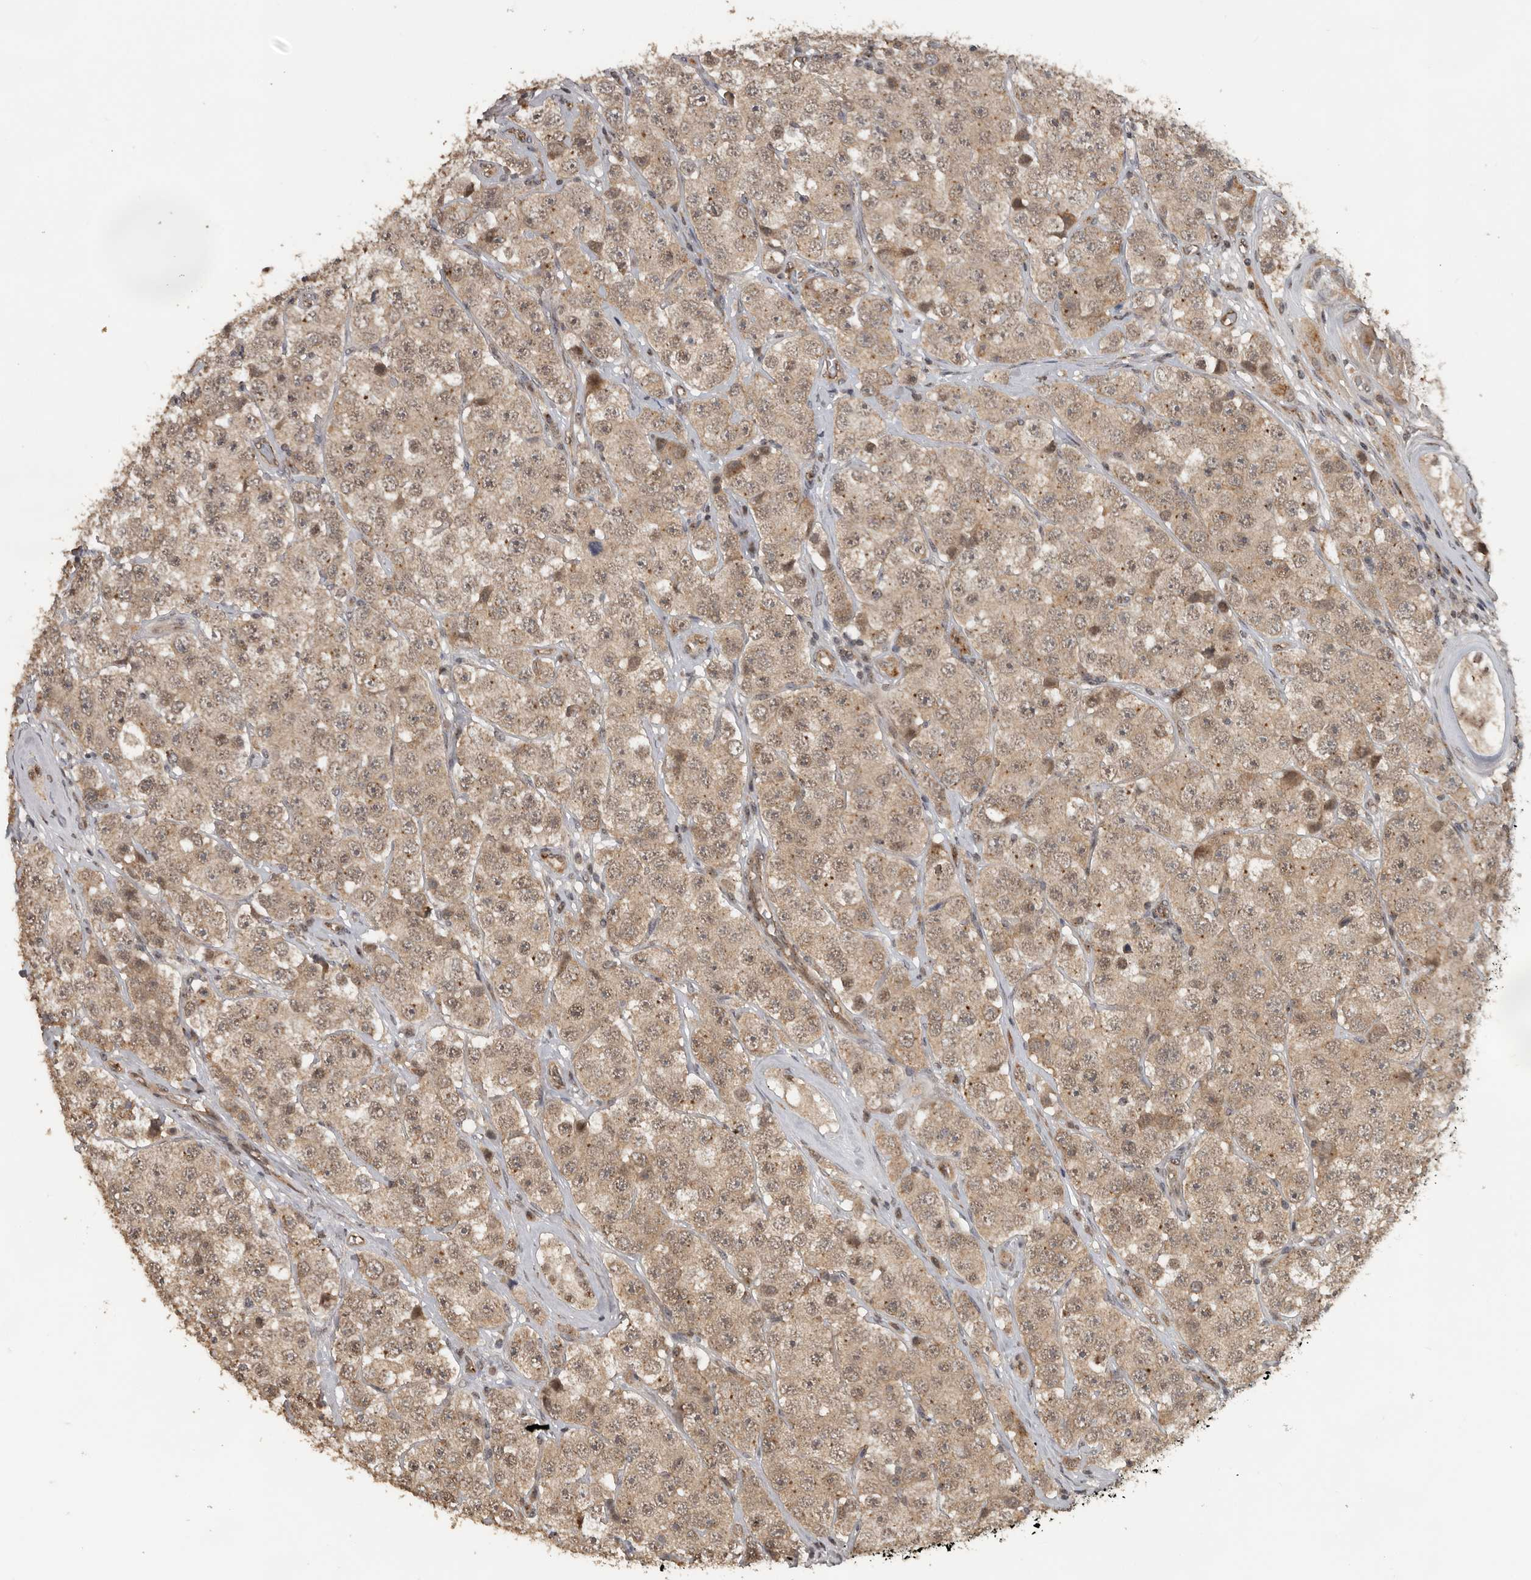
{"staining": {"intensity": "moderate", "quantity": ">75%", "location": "cytoplasmic/membranous,nuclear"}, "tissue": "testis cancer", "cell_type": "Tumor cells", "image_type": "cancer", "snomed": [{"axis": "morphology", "description": "Seminoma, NOS"}, {"axis": "topography", "description": "Testis"}], "caption": "Immunohistochemical staining of human testis cancer (seminoma) exhibits medium levels of moderate cytoplasmic/membranous and nuclear protein expression in about >75% of tumor cells.", "gene": "CEP350", "patient": {"sex": "male", "age": 28}}